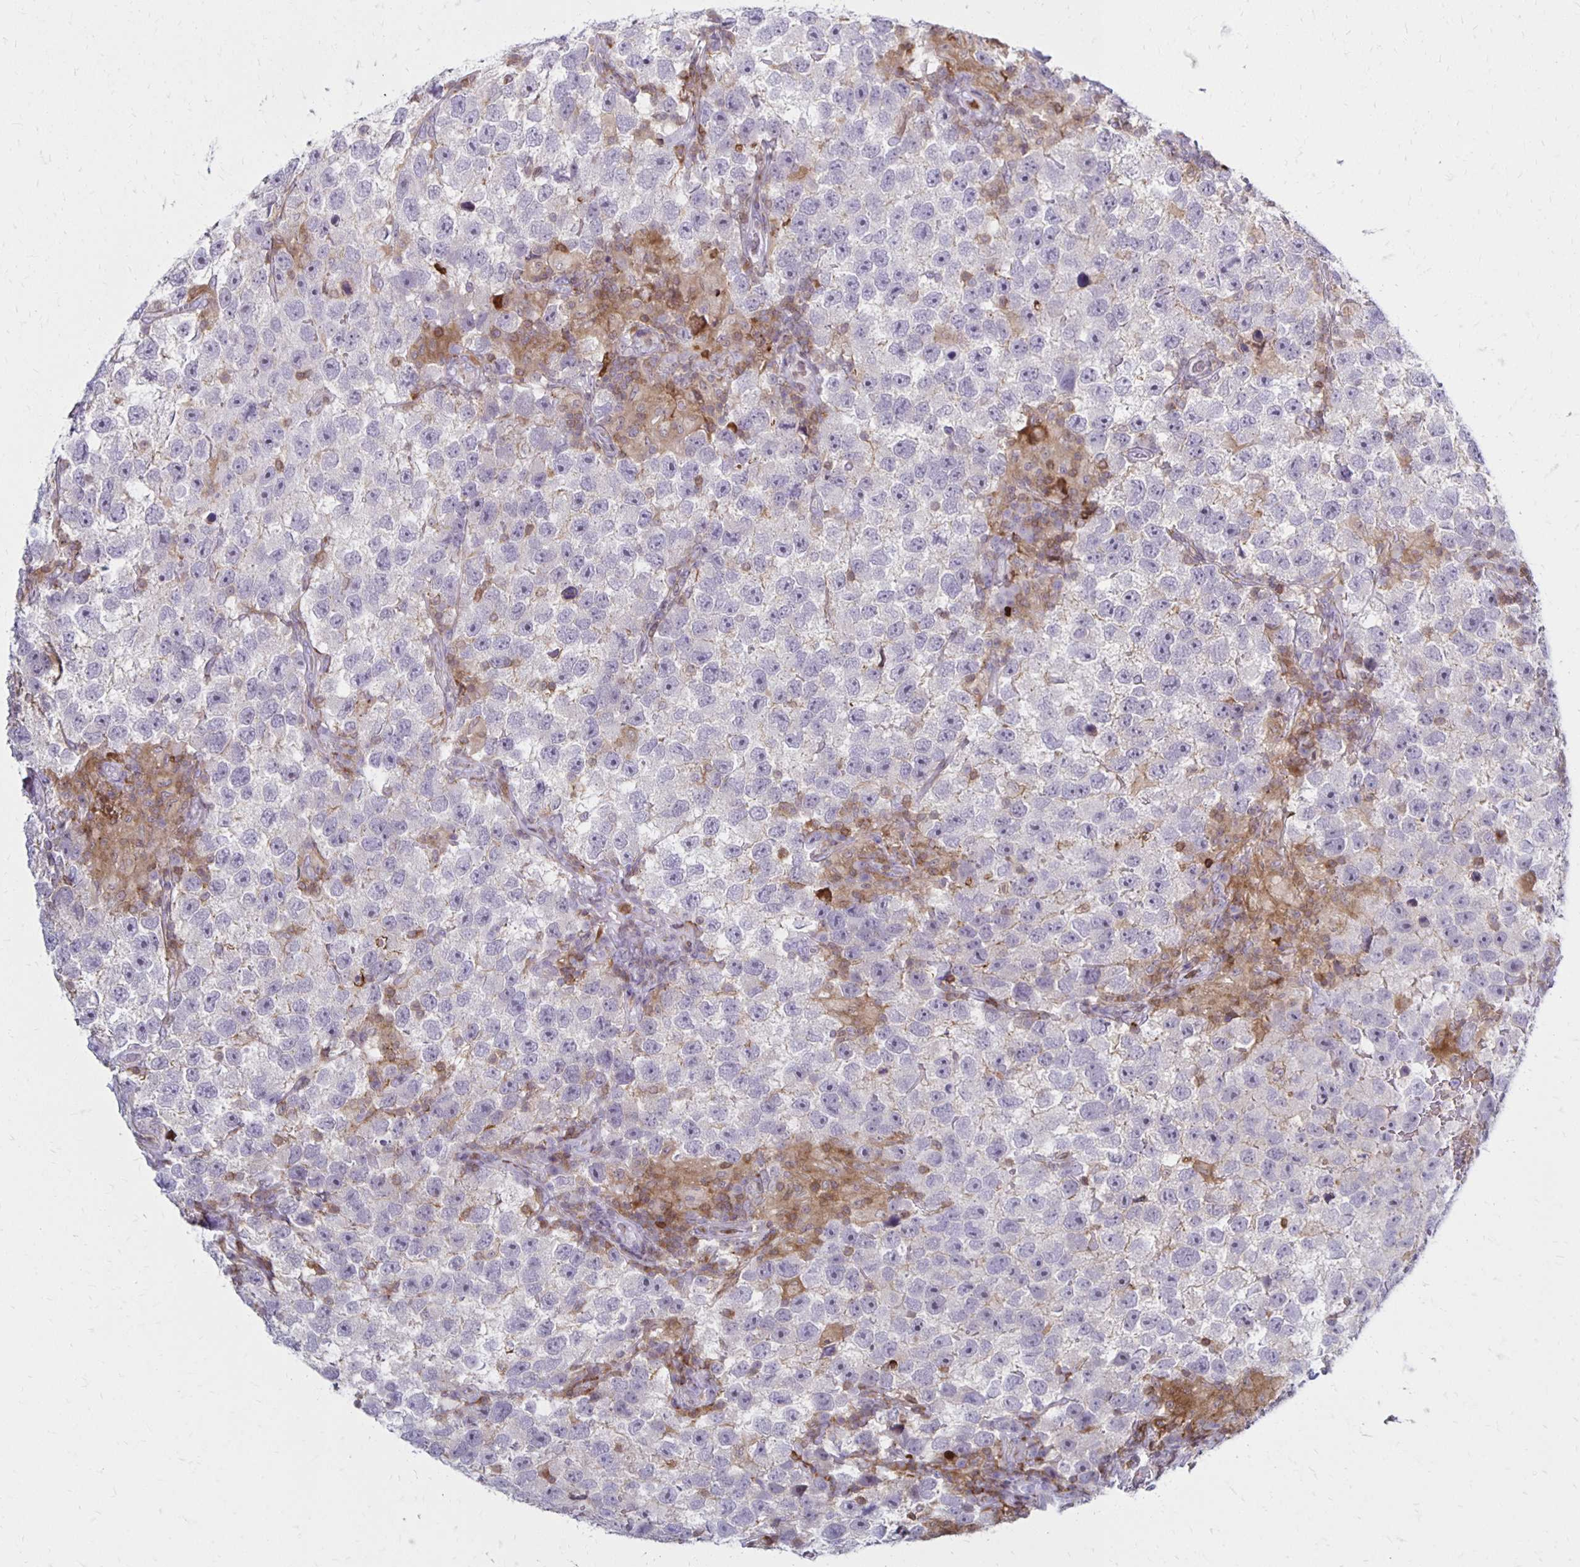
{"staining": {"intensity": "negative", "quantity": "none", "location": "none"}, "tissue": "testis cancer", "cell_type": "Tumor cells", "image_type": "cancer", "snomed": [{"axis": "morphology", "description": "Seminoma, NOS"}, {"axis": "topography", "description": "Testis"}], "caption": "The image shows no staining of tumor cells in testis cancer (seminoma).", "gene": "CCL21", "patient": {"sex": "male", "age": 26}}